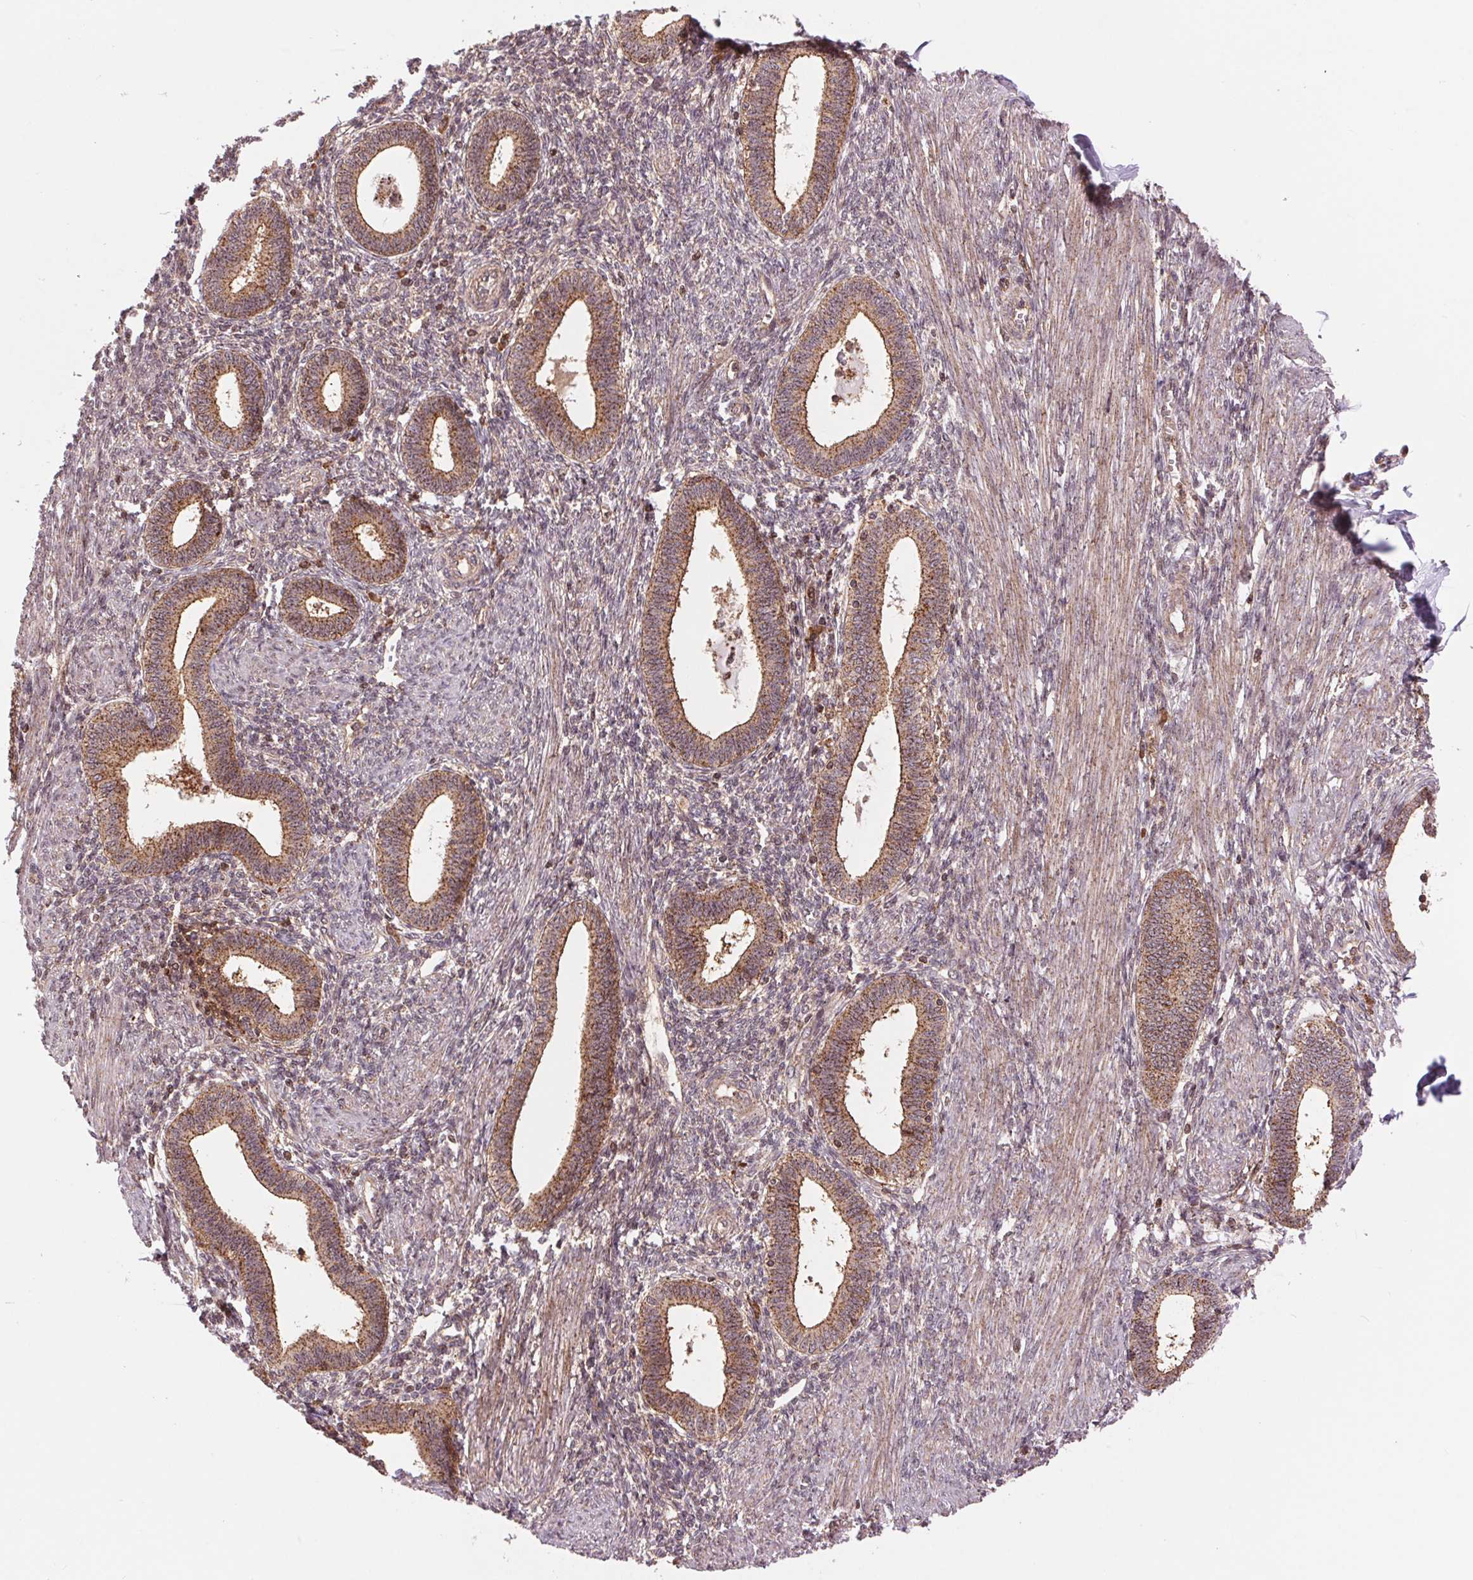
{"staining": {"intensity": "weak", "quantity": "<25%", "location": "cytoplasmic/membranous"}, "tissue": "endometrium", "cell_type": "Cells in endometrial stroma", "image_type": "normal", "snomed": [{"axis": "morphology", "description": "Normal tissue, NOS"}, {"axis": "topography", "description": "Endometrium"}], "caption": "Immunohistochemistry micrograph of benign endometrium: human endometrium stained with DAB exhibits no significant protein expression in cells in endometrial stroma.", "gene": "CHMP4B", "patient": {"sex": "female", "age": 42}}